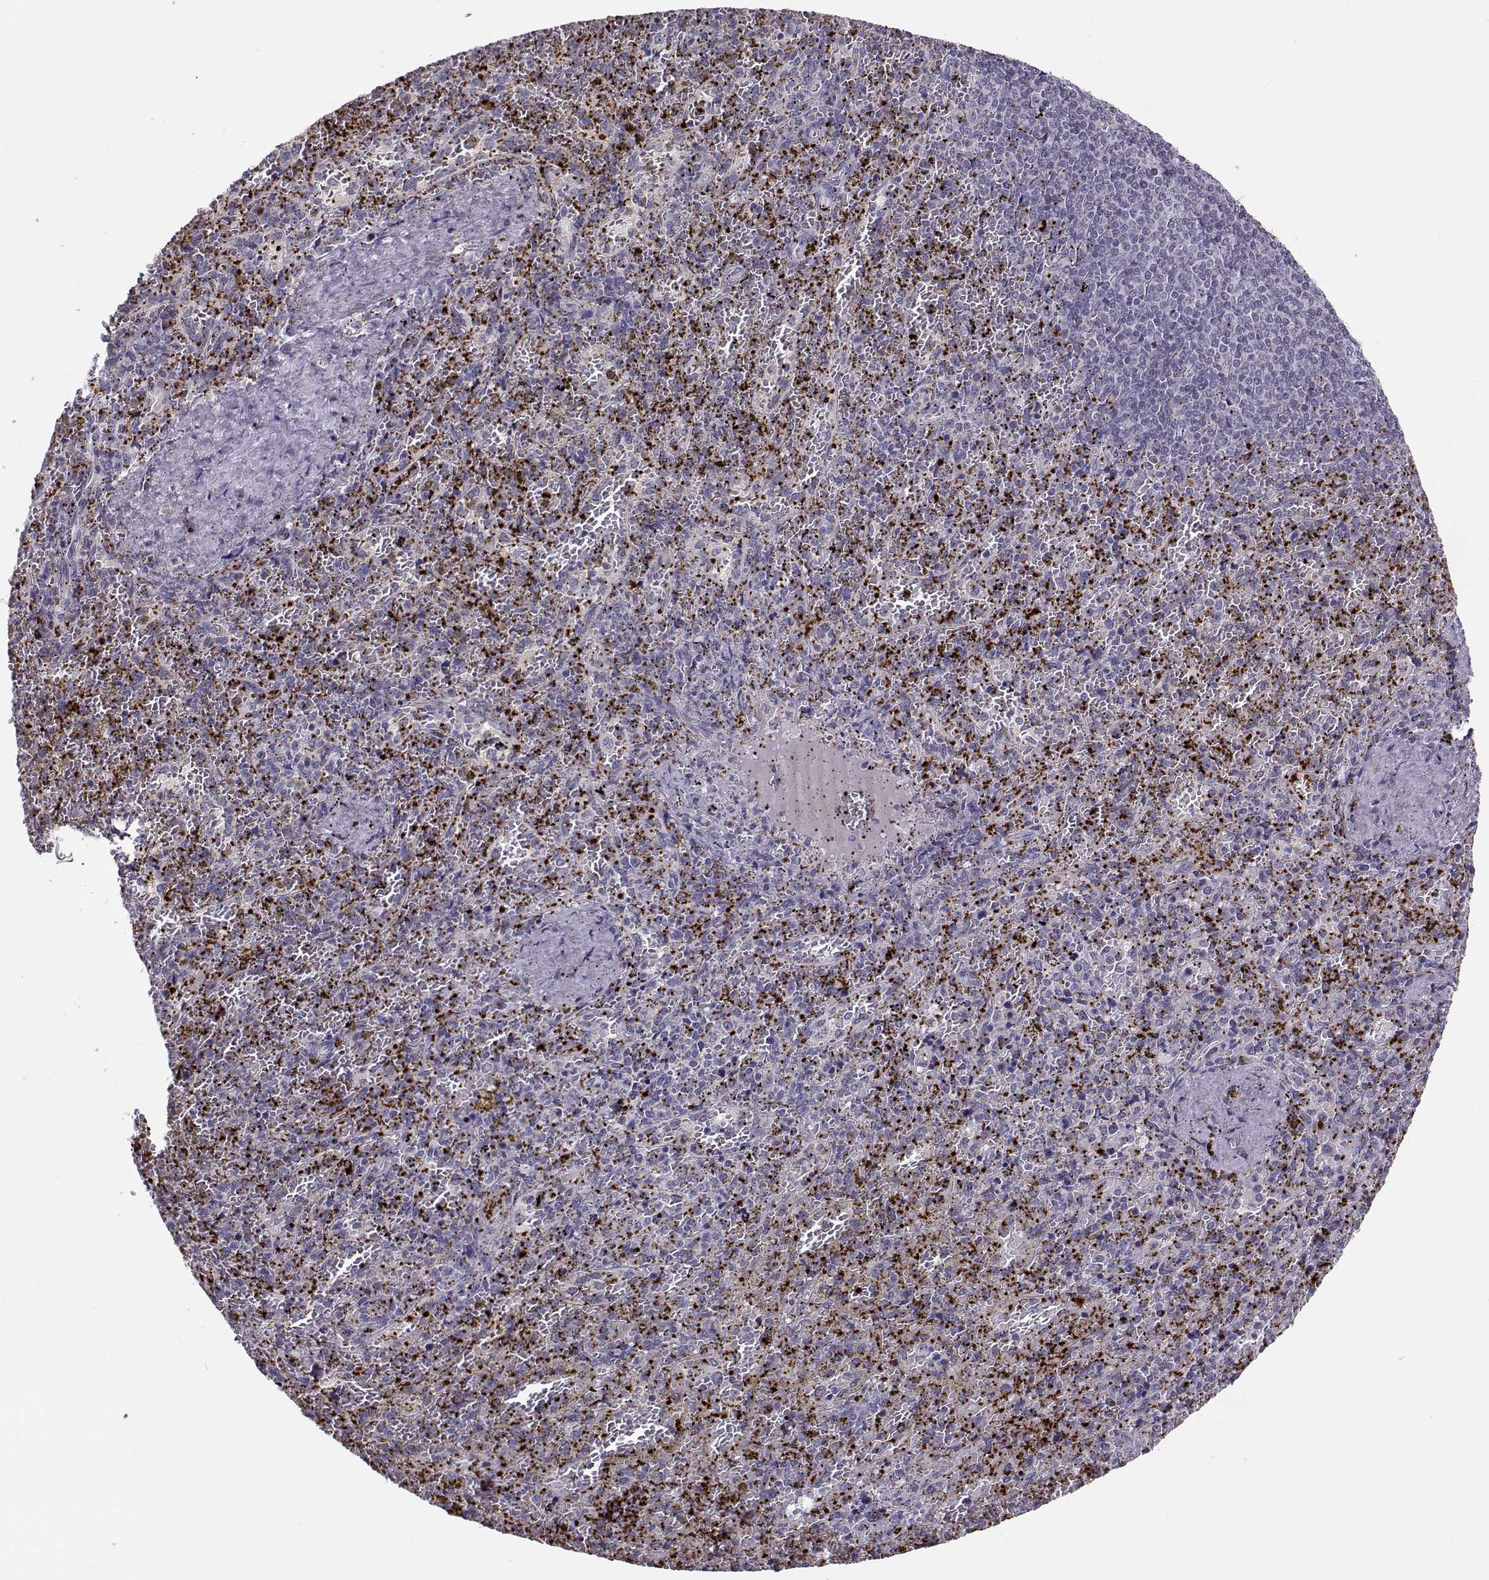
{"staining": {"intensity": "strong", "quantity": "25%-75%", "location": "cytoplasmic/membranous"}, "tissue": "spleen", "cell_type": "Cells in red pulp", "image_type": "normal", "snomed": [{"axis": "morphology", "description": "Normal tissue, NOS"}, {"axis": "topography", "description": "Spleen"}], "caption": "Immunohistochemical staining of normal spleen displays high levels of strong cytoplasmic/membranous expression in about 25%-75% of cells in red pulp.", "gene": "KLF17", "patient": {"sex": "female", "age": 50}}